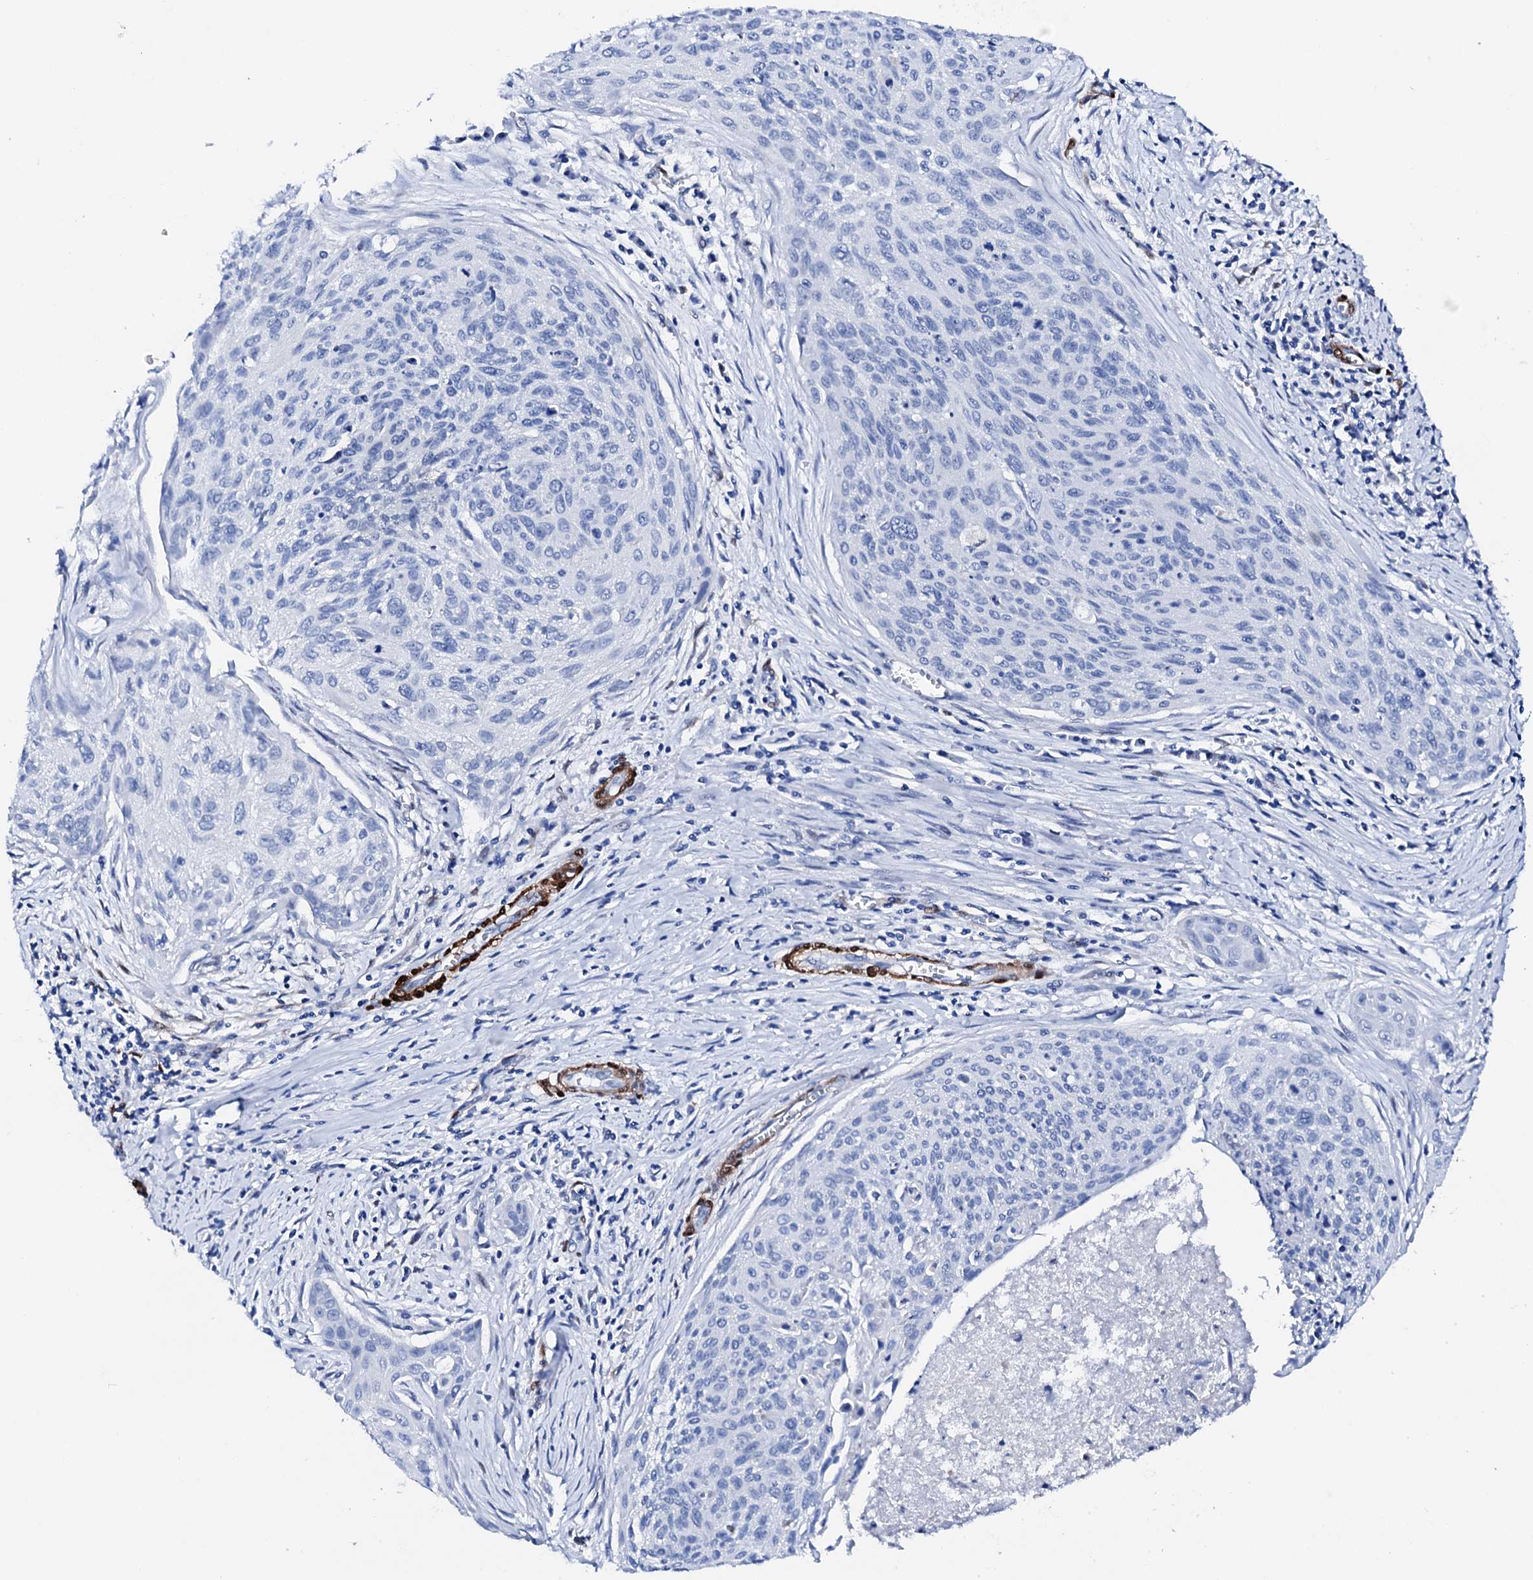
{"staining": {"intensity": "negative", "quantity": "none", "location": "none"}, "tissue": "cervical cancer", "cell_type": "Tumor cells", "image_type": "cancer", "snomed": [{"axis": "morphology", "description": "Squamous cell carcinoma, NOS"}, {"axis": "topography", "description": "Cervix"}], "caption": "This is an IHC photomicrograph of human cervical cancer. There is no expression in tumor cells.", "gene": "NRIP2", "patient": {"sex": "female", "age": 55}}